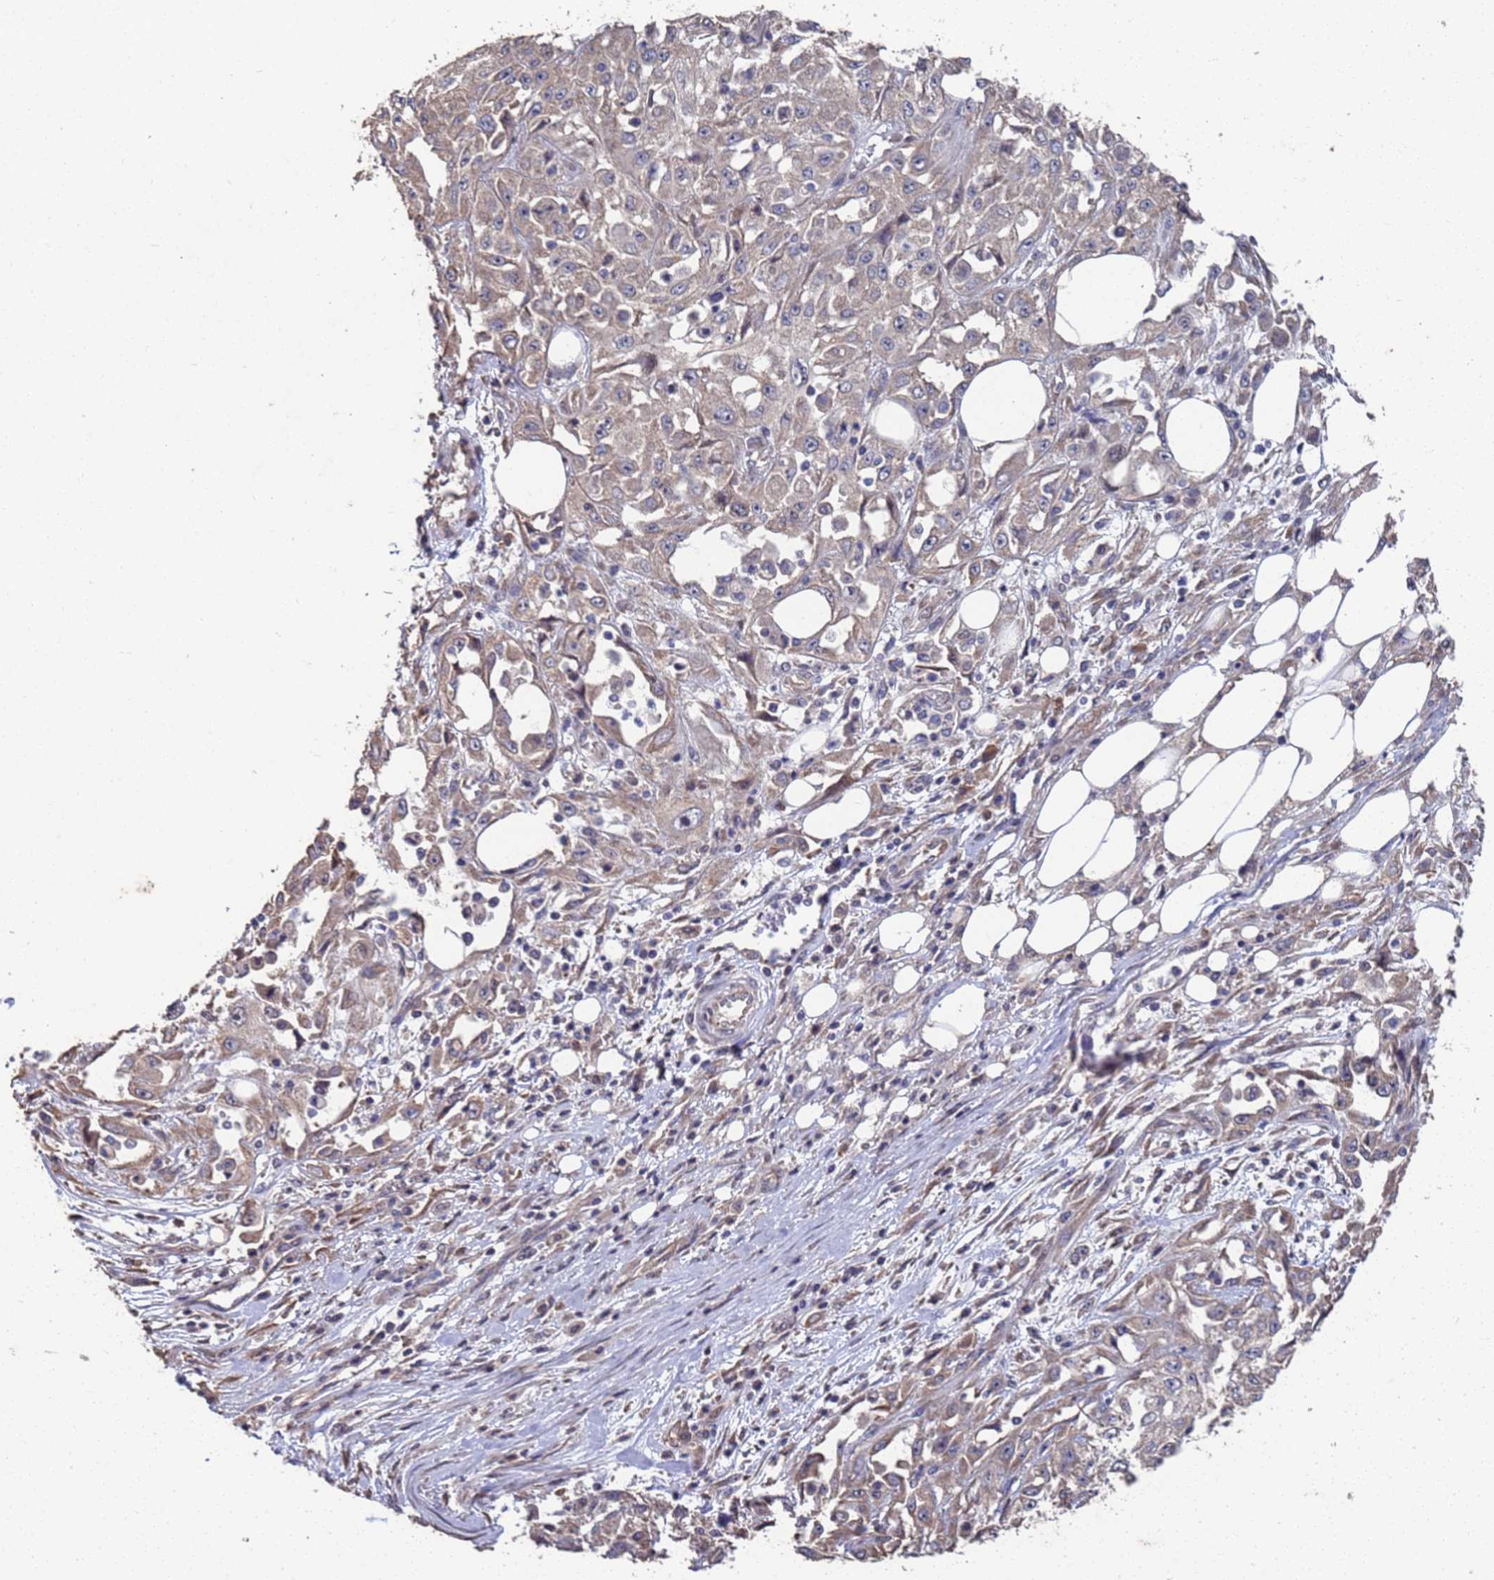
{"staining": {"intensity": "weak", "quantity": "25%-75%", "location": "cytoplasmic/membranous"}, "tissue": "skin cancer", "cell_type": "Tumor cells", "image_type": "cancer", "snomed": [{"axis": "morphology", "description": "Squamous cell carcinoma, NOS"}, {"axis": "morphology", "description": "Squamous cell carcinoma, metastatic, NOS"}, {"axis": "topography", "description": "Skin"}, {"axis": "topography", "description": "Lymph node"}], "caption": "Human skin squamous cell carcinoma stained with a protein marker demonstrates weak staining in tumor cells.", "gene": "CFAP119", "patient": {"sex": "male", "age": 75}}